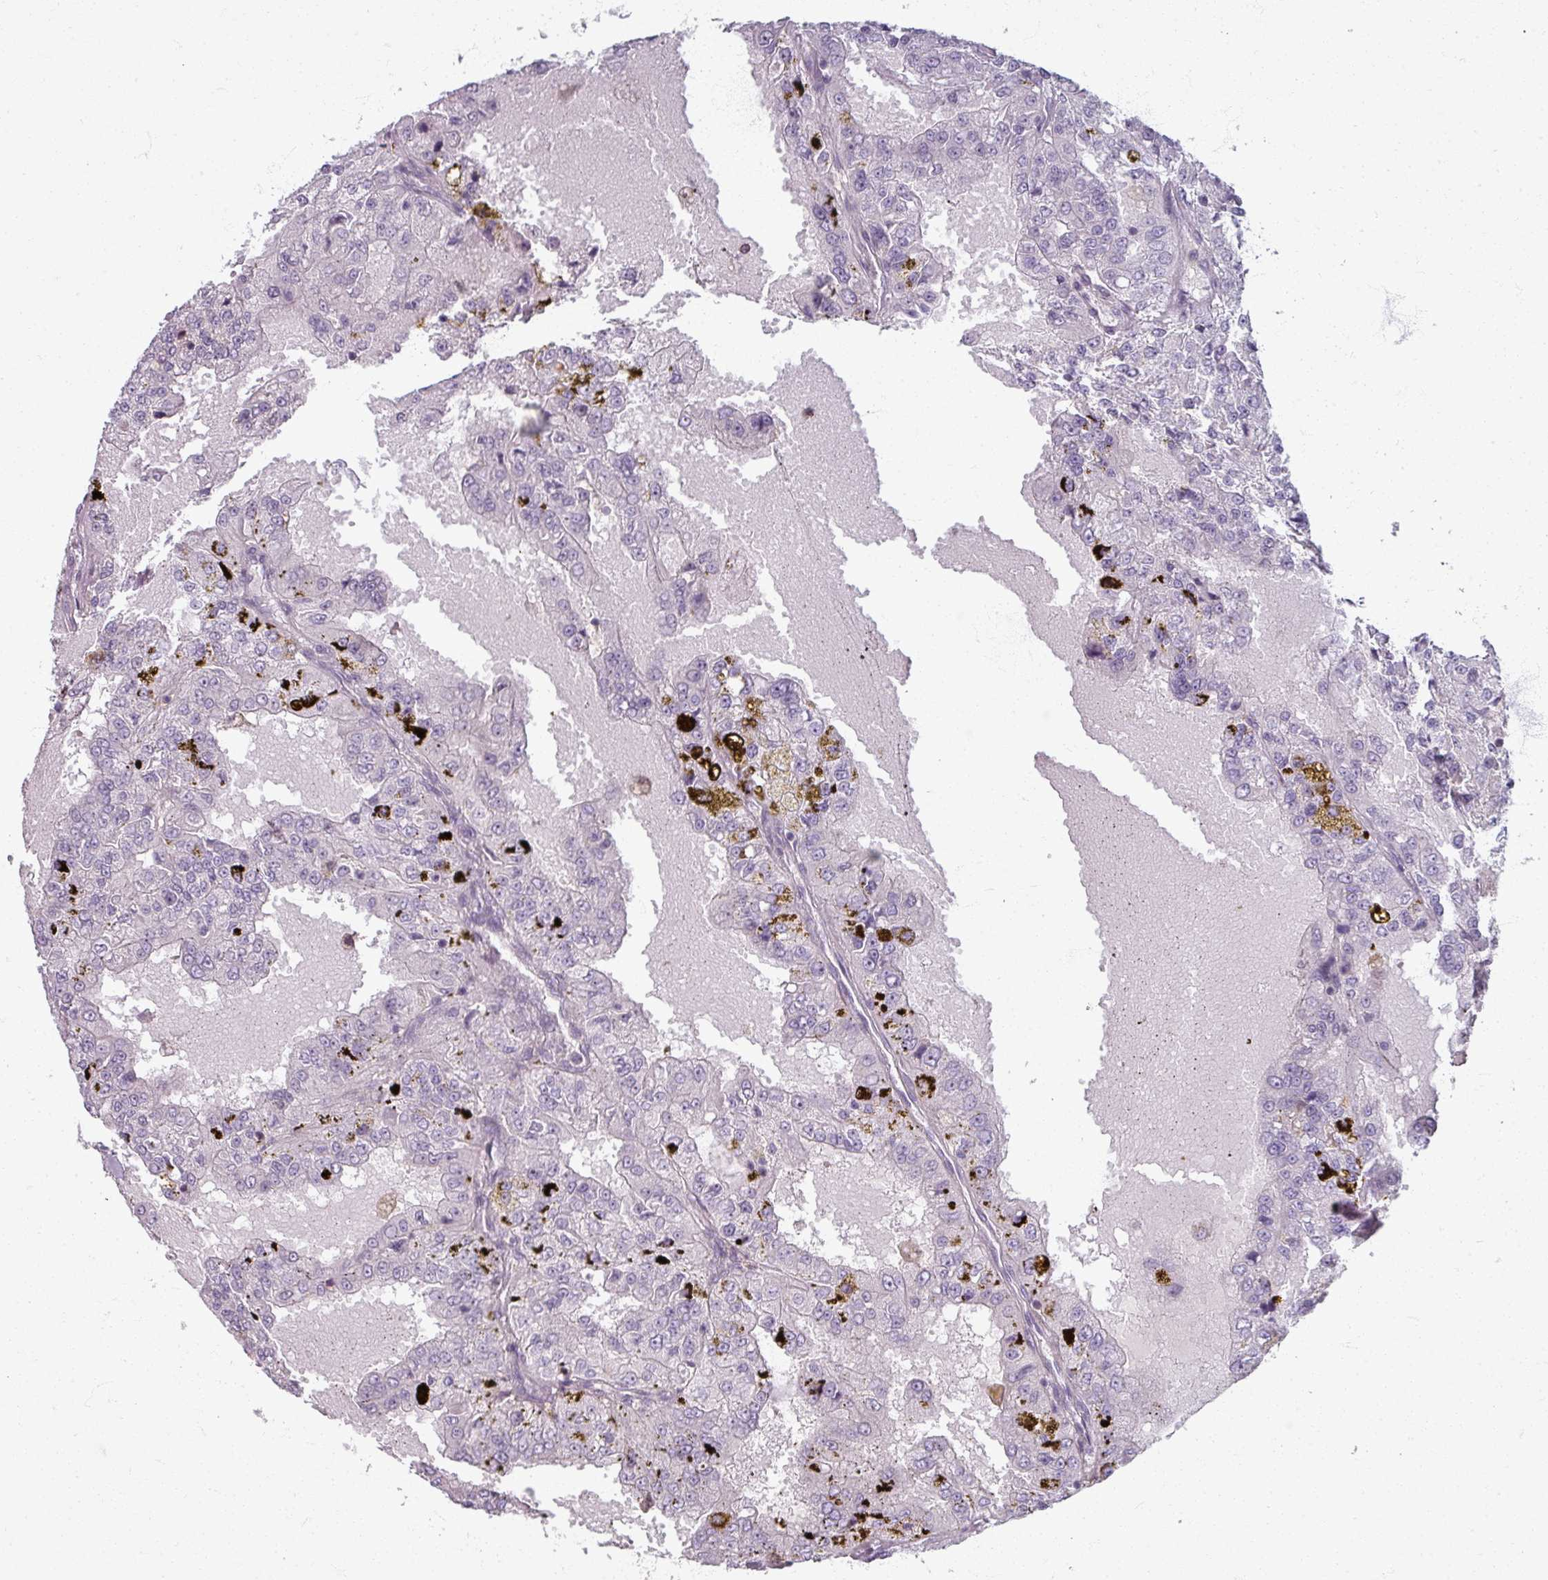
{"staining": {"intensity": "negative", "quantity": "none", "location": "none"}, "tissue": "renal cancer", "cell_type": "Tumor cells", "image_type": "cancer", "snomed": [{"axis": "morphology", "description": "Adenocarcinoma, NOS"}, {"axis": "topography", "description": "Kidney"}], "caption": "Immunohistochemistry image of adenocarcinoma (renal) stained for a protein (brown), which shows no positivity in tumor cells.", "gene": "TTLL7", "patient": {"sex": "female", "age": 63}}